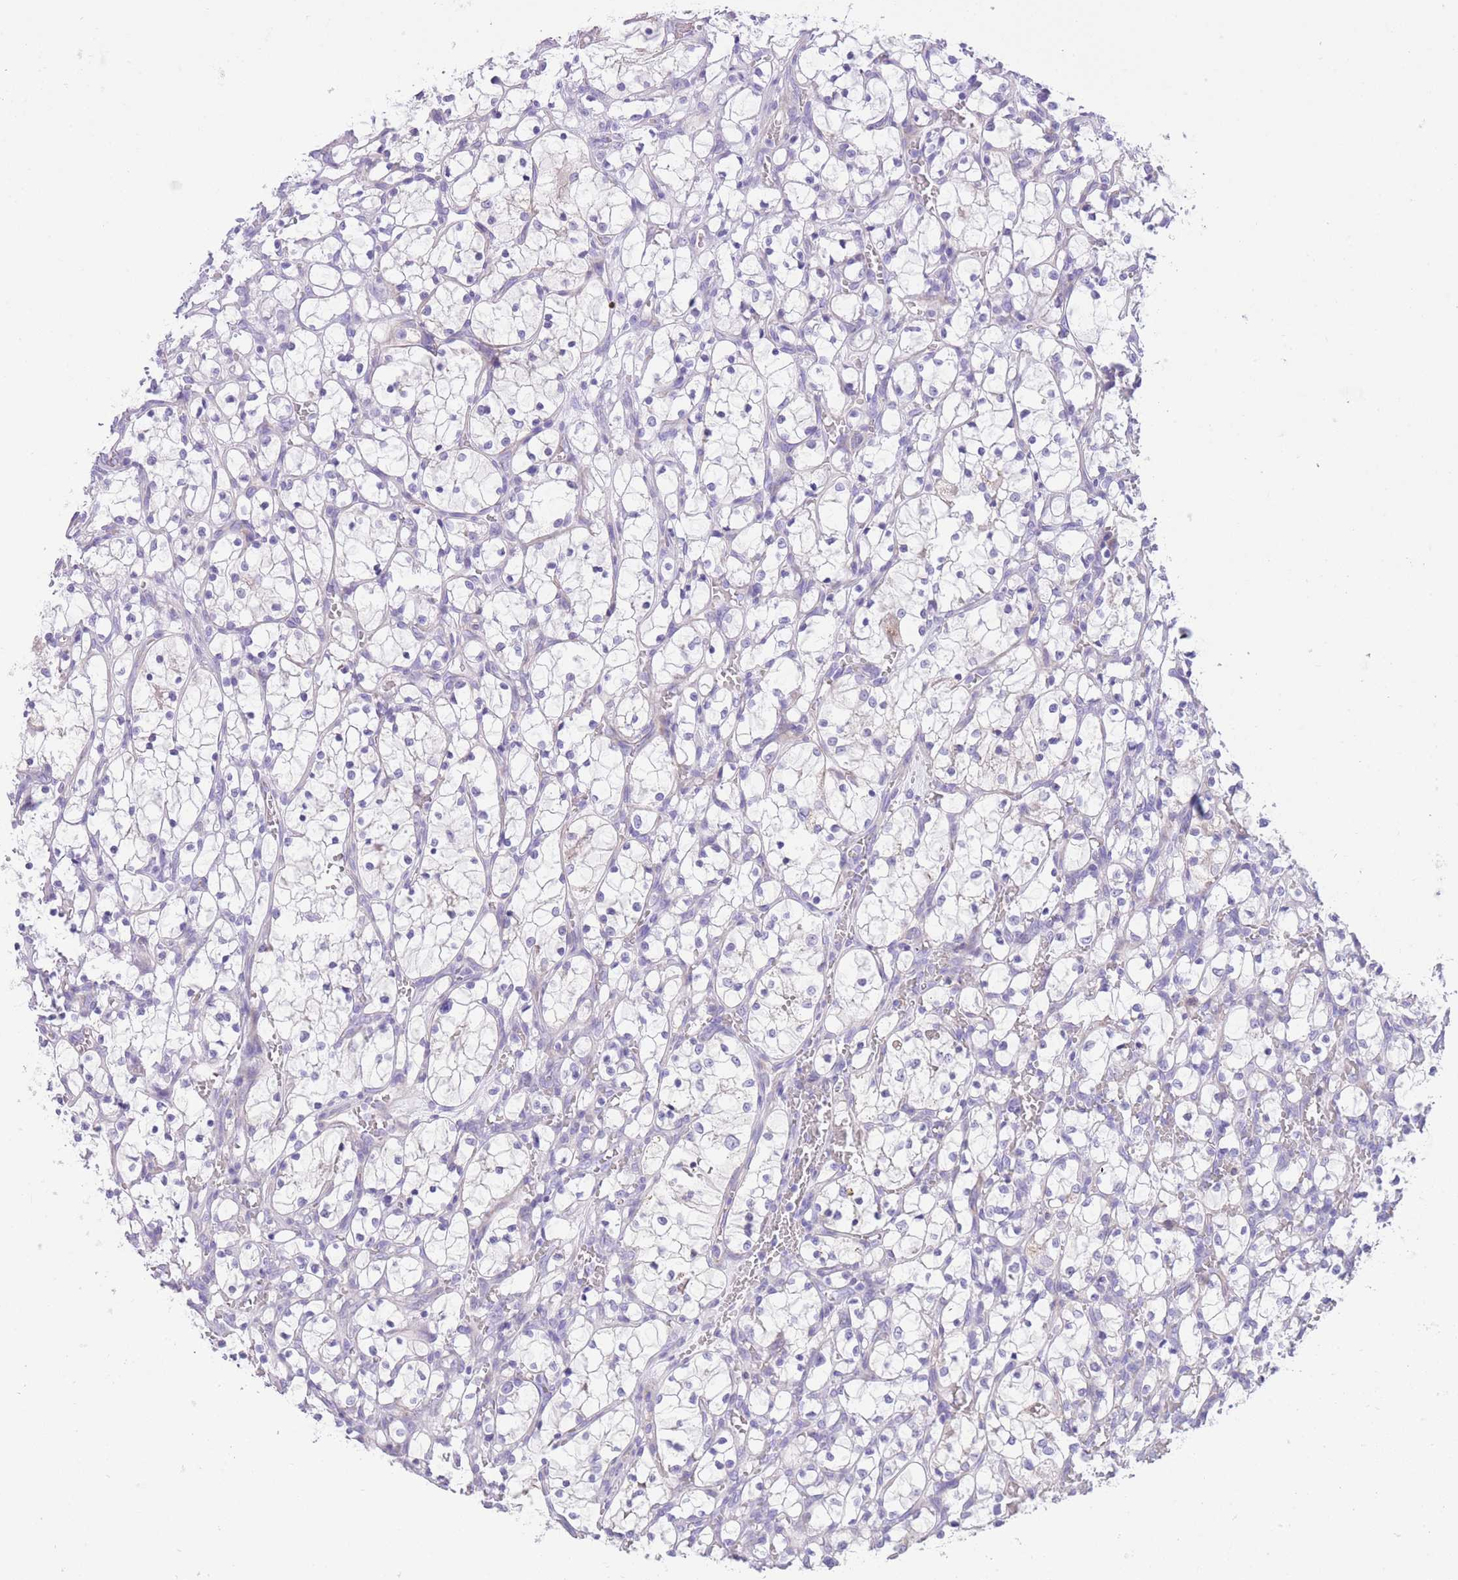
{"staining": {"intensity": "negative", "quantity": "none", "location": "none"}, "tissue": "renal cancer", "cell_type": "Tumor cells", "image_type": "cancer", "snomed": [{"axis": "morphology", "description": "Adenocarcinoma, NOS"}, {"axis": "topography", "description": "Kidney"}], "caption": "This is a micrograph of IHC staining of renal cancer (adenocarcinoma), which shows no expression in tumor cells.", "gene": "QTRT1", "patient": {"sex": "female", "age": 69}}